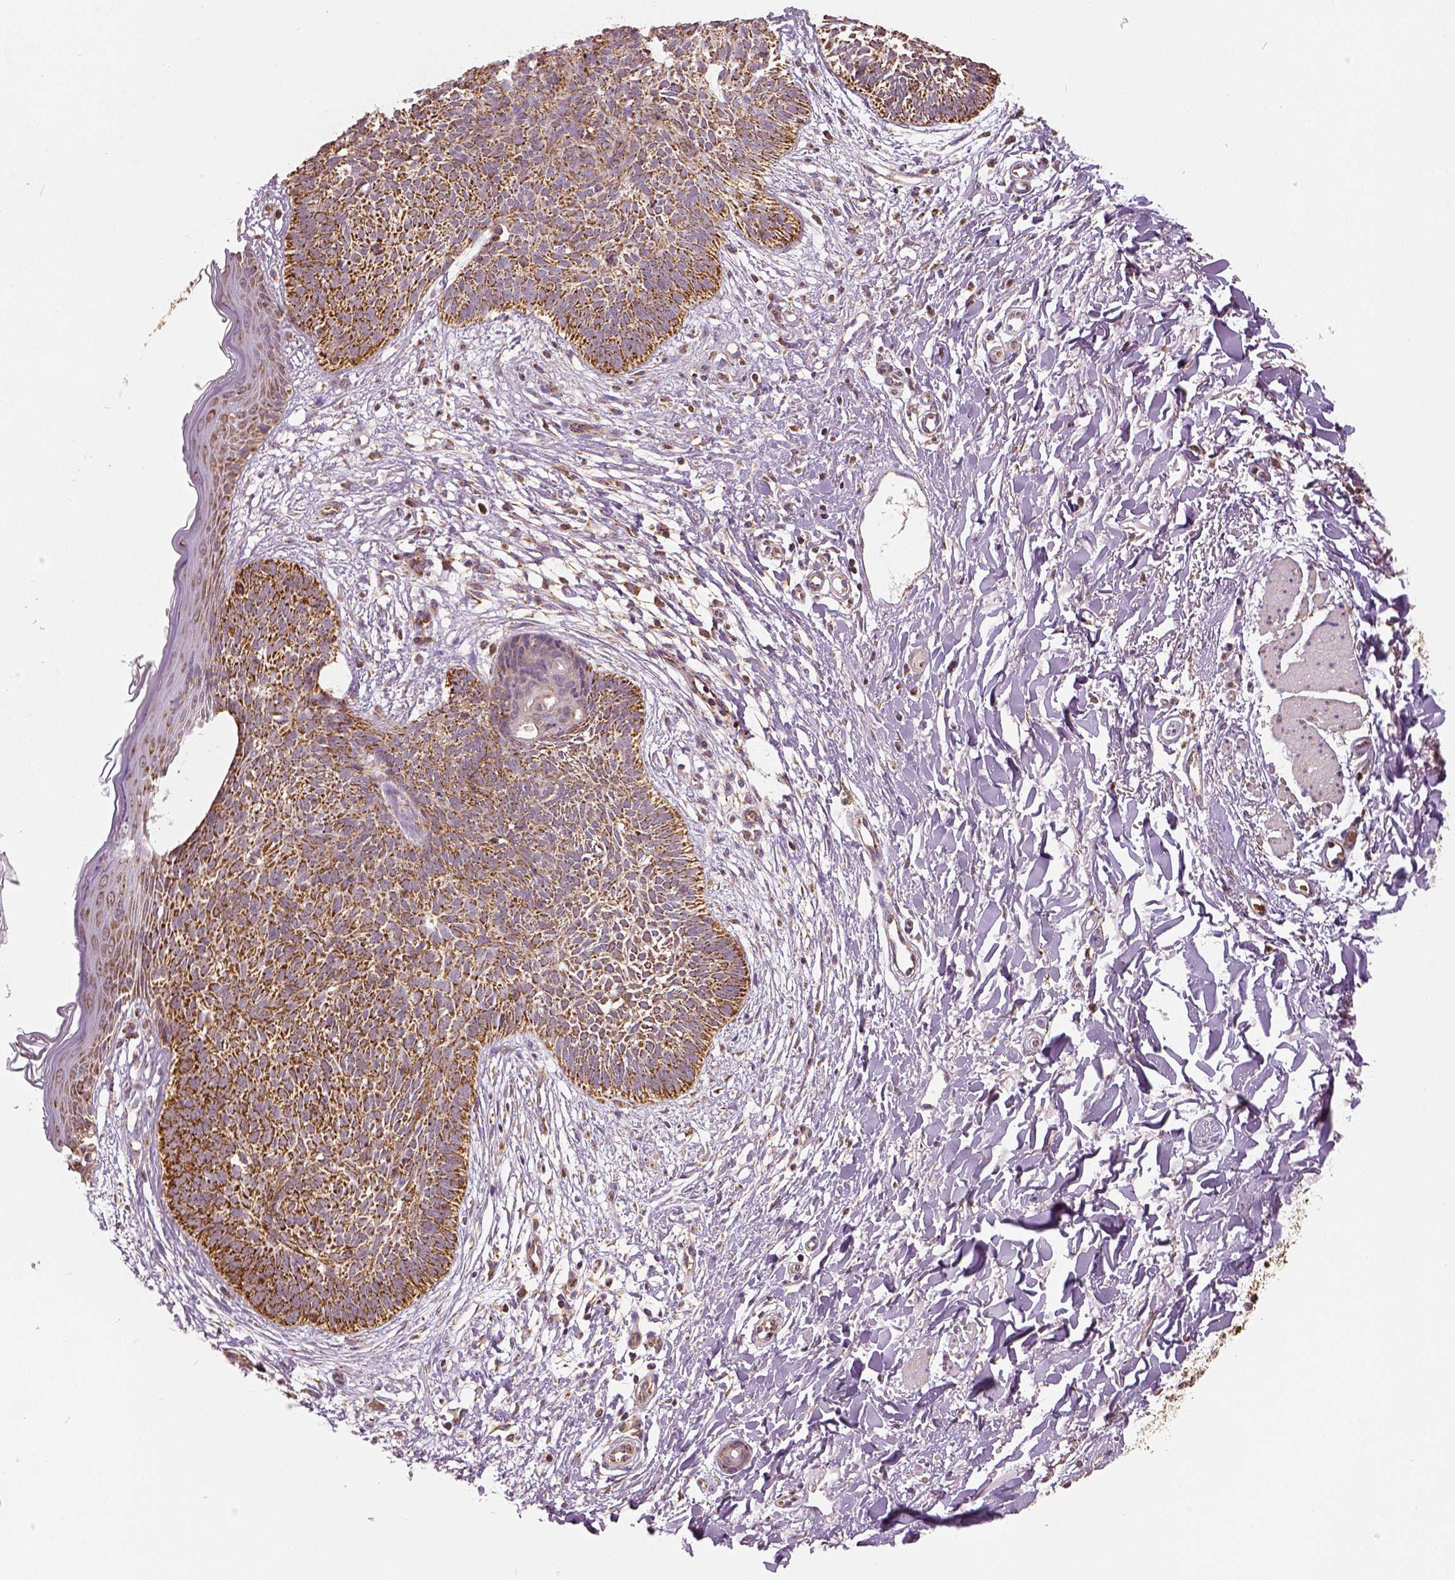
{"staining": {"intensity": "strong", "quantity": ">75%", "location": "cytoplasmic/membranous"}, "tissue": "skin cancer", "cell_type": "Tumor cells", "image_type": "cancer", "snomed": [{"axis": "morphology", "description": "Basal cell carcinoma"}, {"axis": "topography", "description": "Skin"}], "caption": "Approximately >75% of tumor cells in basal cell carcinoma (skin) display strong cytoplasmic/membranous protein expression as visualized by brown immunohistochemical staining.", "gene": "PGAM5", "patient": {"sex": "female", "age": 84}}